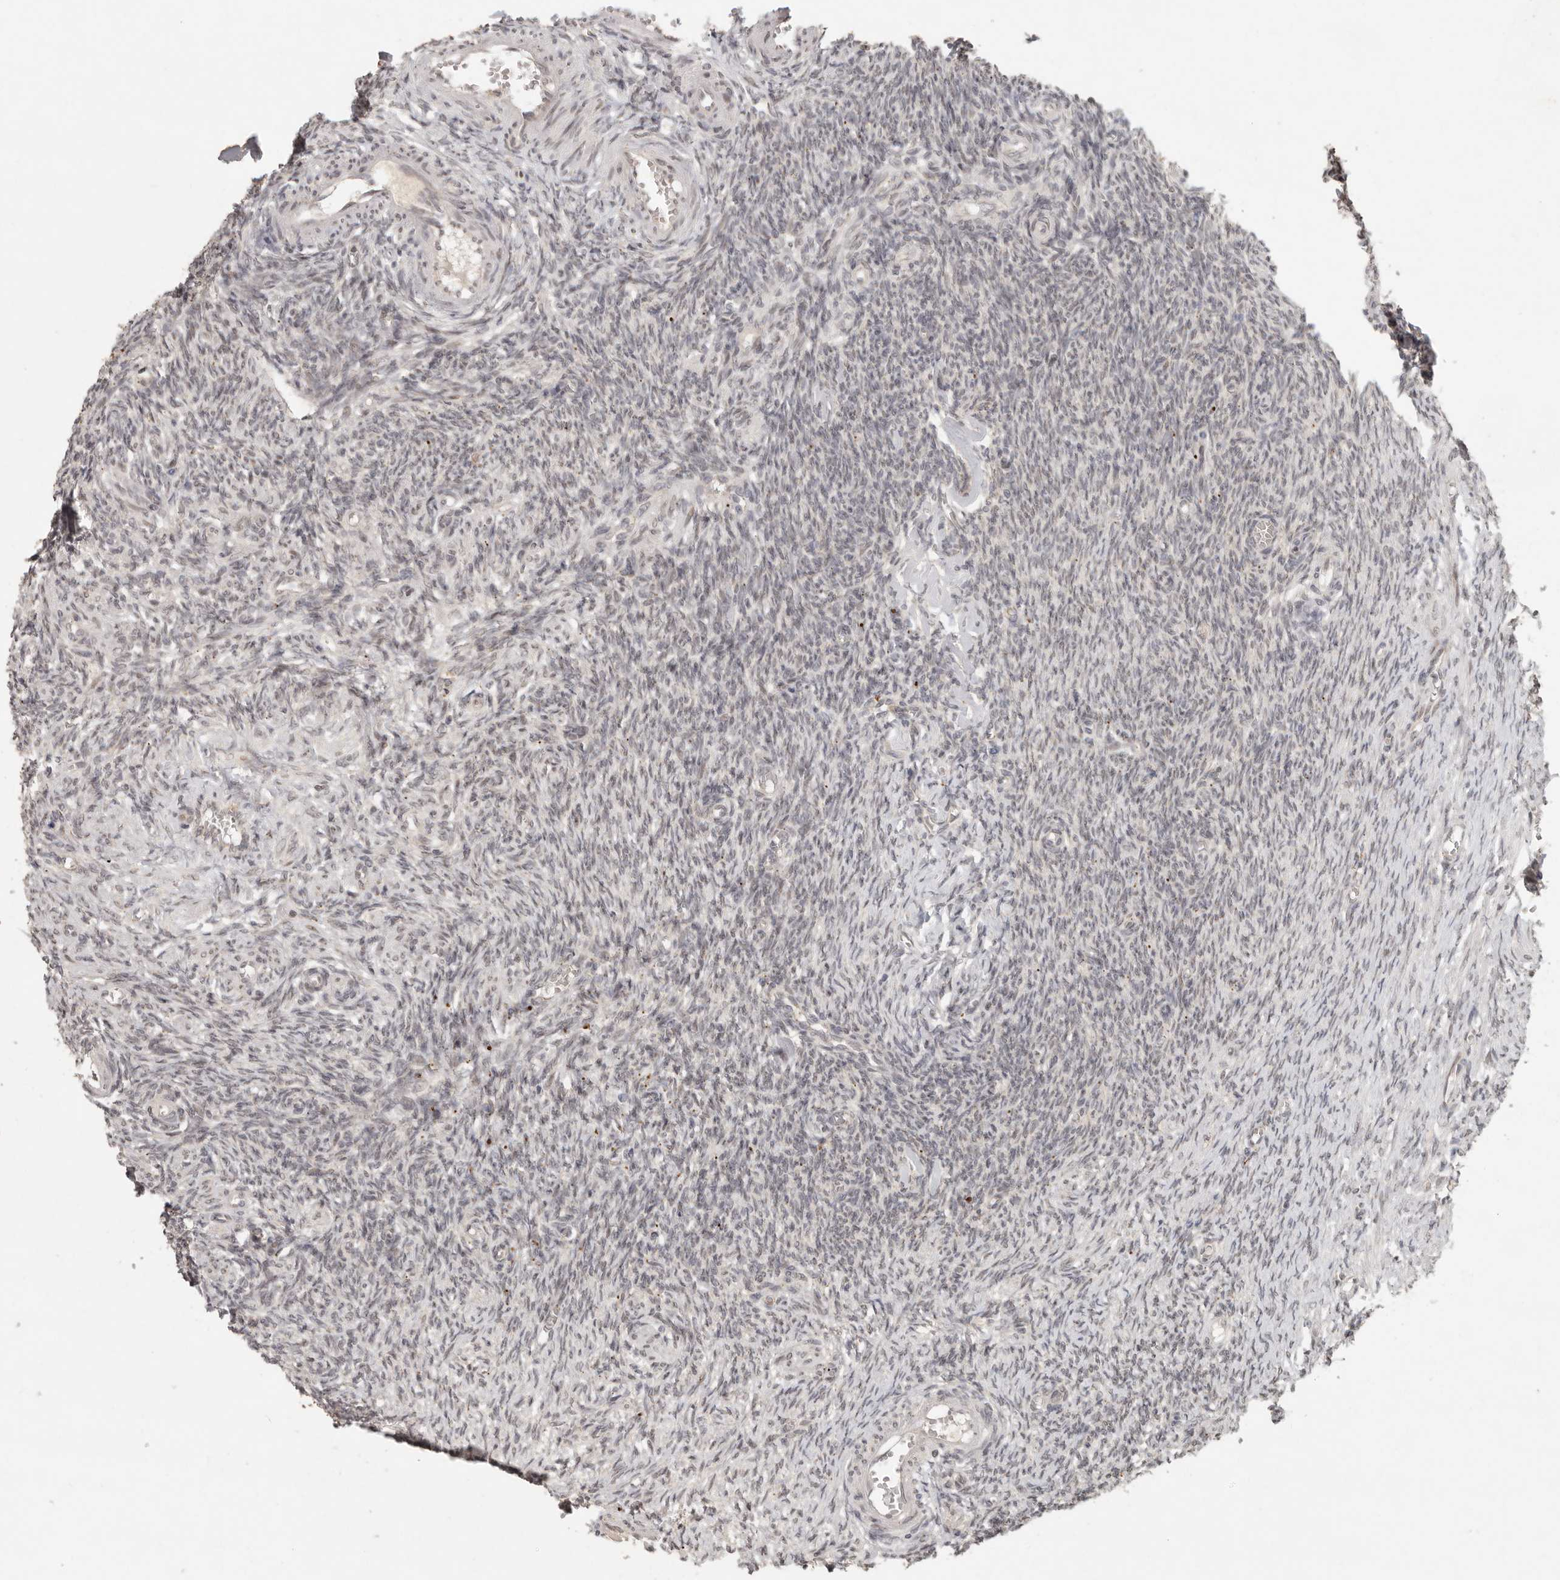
{"staining": {"intensity": "negative", "quantity": "none", "location": "none"}, "tissue": "ovary", "cell_type": "Ovarian stroma cells", "image_type": "normal", "snomed": [{"axis": "morphology", "description": "Normal tissue, NOS"}, {"axis": "topography", "description": "Ovary"}], "caption": "Ovarian stroma cells are negative for protein expression in normal human ovary. The staining is performed using DAB brown chromogen with nuclei counter-stained in using hematoxylin.", "gene": "LRRC75A", "patient": {"sex": "female", "age": 27}}